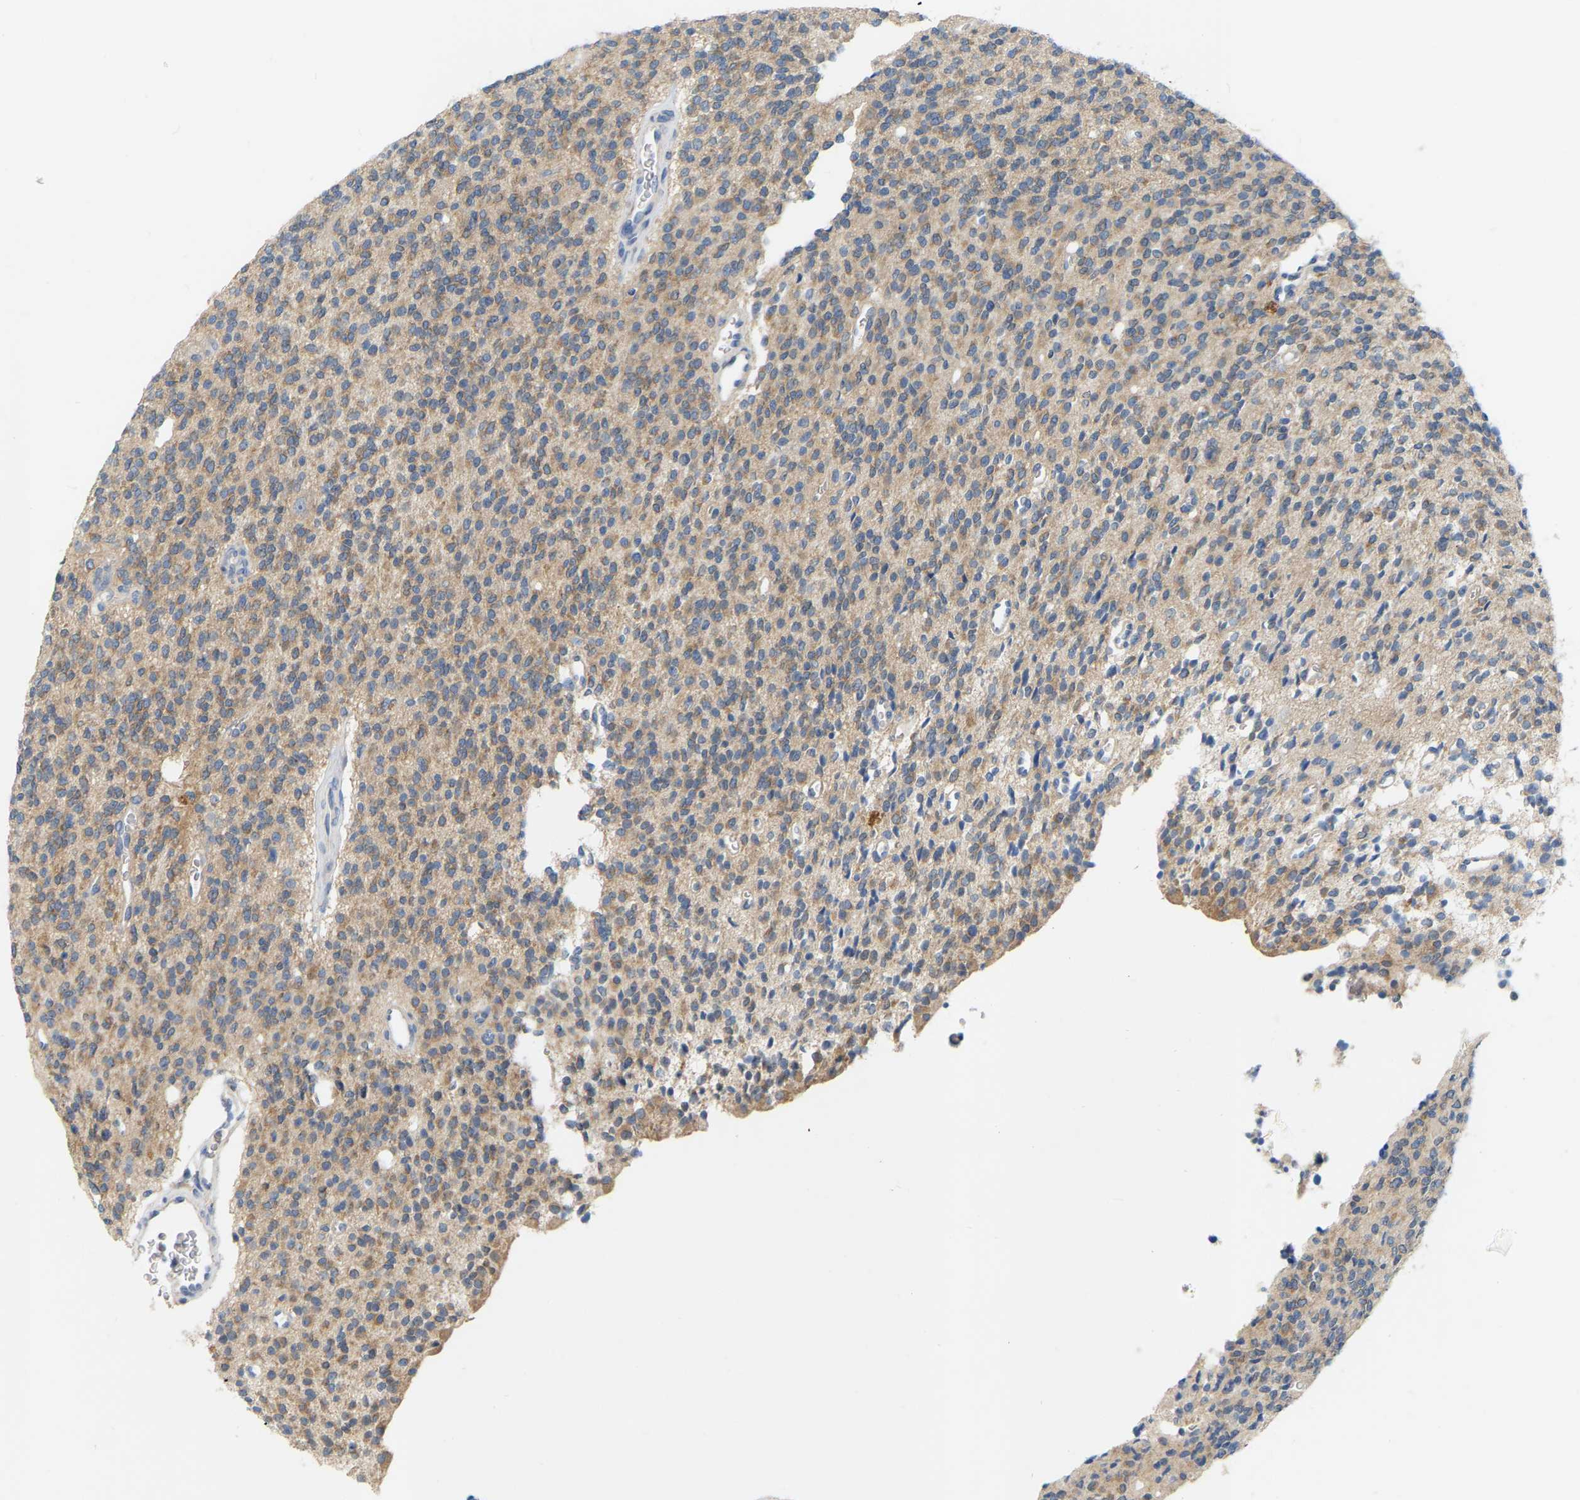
{"staining": {"intensity": "moderate", "quantity": "25%-75%", "location": "cytoplasmic/membranous"}, "tissue": "glioma", "cell_type": "Tumor cells", "image_type": "cancer", "snomed": [{"axis": "morphology", "description": "Glioma, malignant, High grade"}, {"axis": "topography", "description": "Brain"}], "caption": "This is an image of immunohistochemistry (IHC) staining of glioma, which shows moderate staining in the cytoplasmic/membranous of tumor cells.", "gene": "WIPI2", "patient": {"sex": "male", "age": 34}}